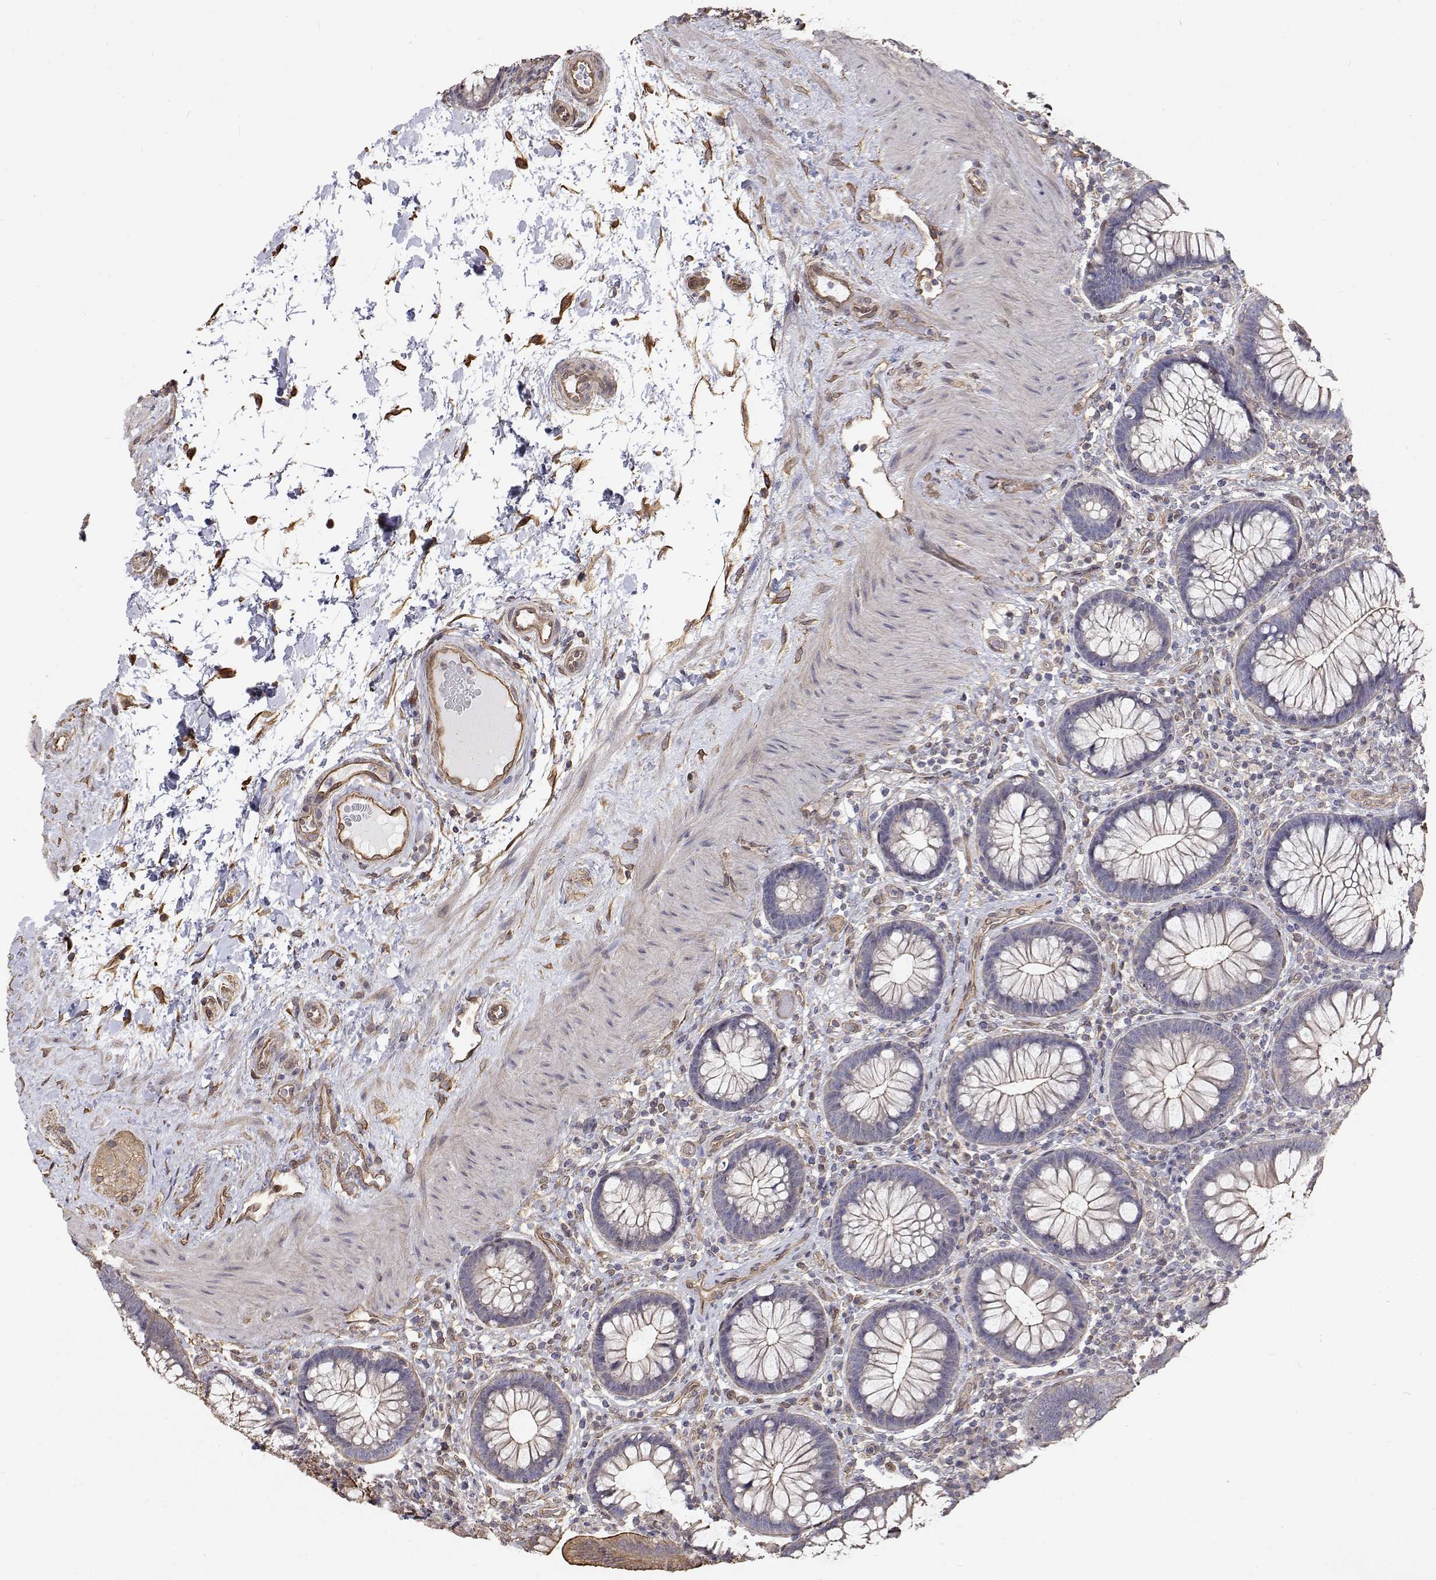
{"staining": {"intensity": "weak", "quantity": ">75%", "location": "cytoplasmic/membranous"}, "tissue": "colon", "cell_type": "Endothelial cells", "image_type": "normal", "snomed": [{"axis": "morphology", "description": "Normal tissue, NOS"}, {"axis": "morphology", "description": "Adenoma, NOS"}, {"axis": "topography", "description": "Soft tissue"}, {"axis": "topography", "description": "Colon"}], "caption": "Immunohistochemical staining of normal human colon reveals low levels of weak cytoplasmic/membranous positivity in approximately >75% of endothelial cells.", "gene": "GSDMA", "patient": {"sex": "male", "age": 47}}